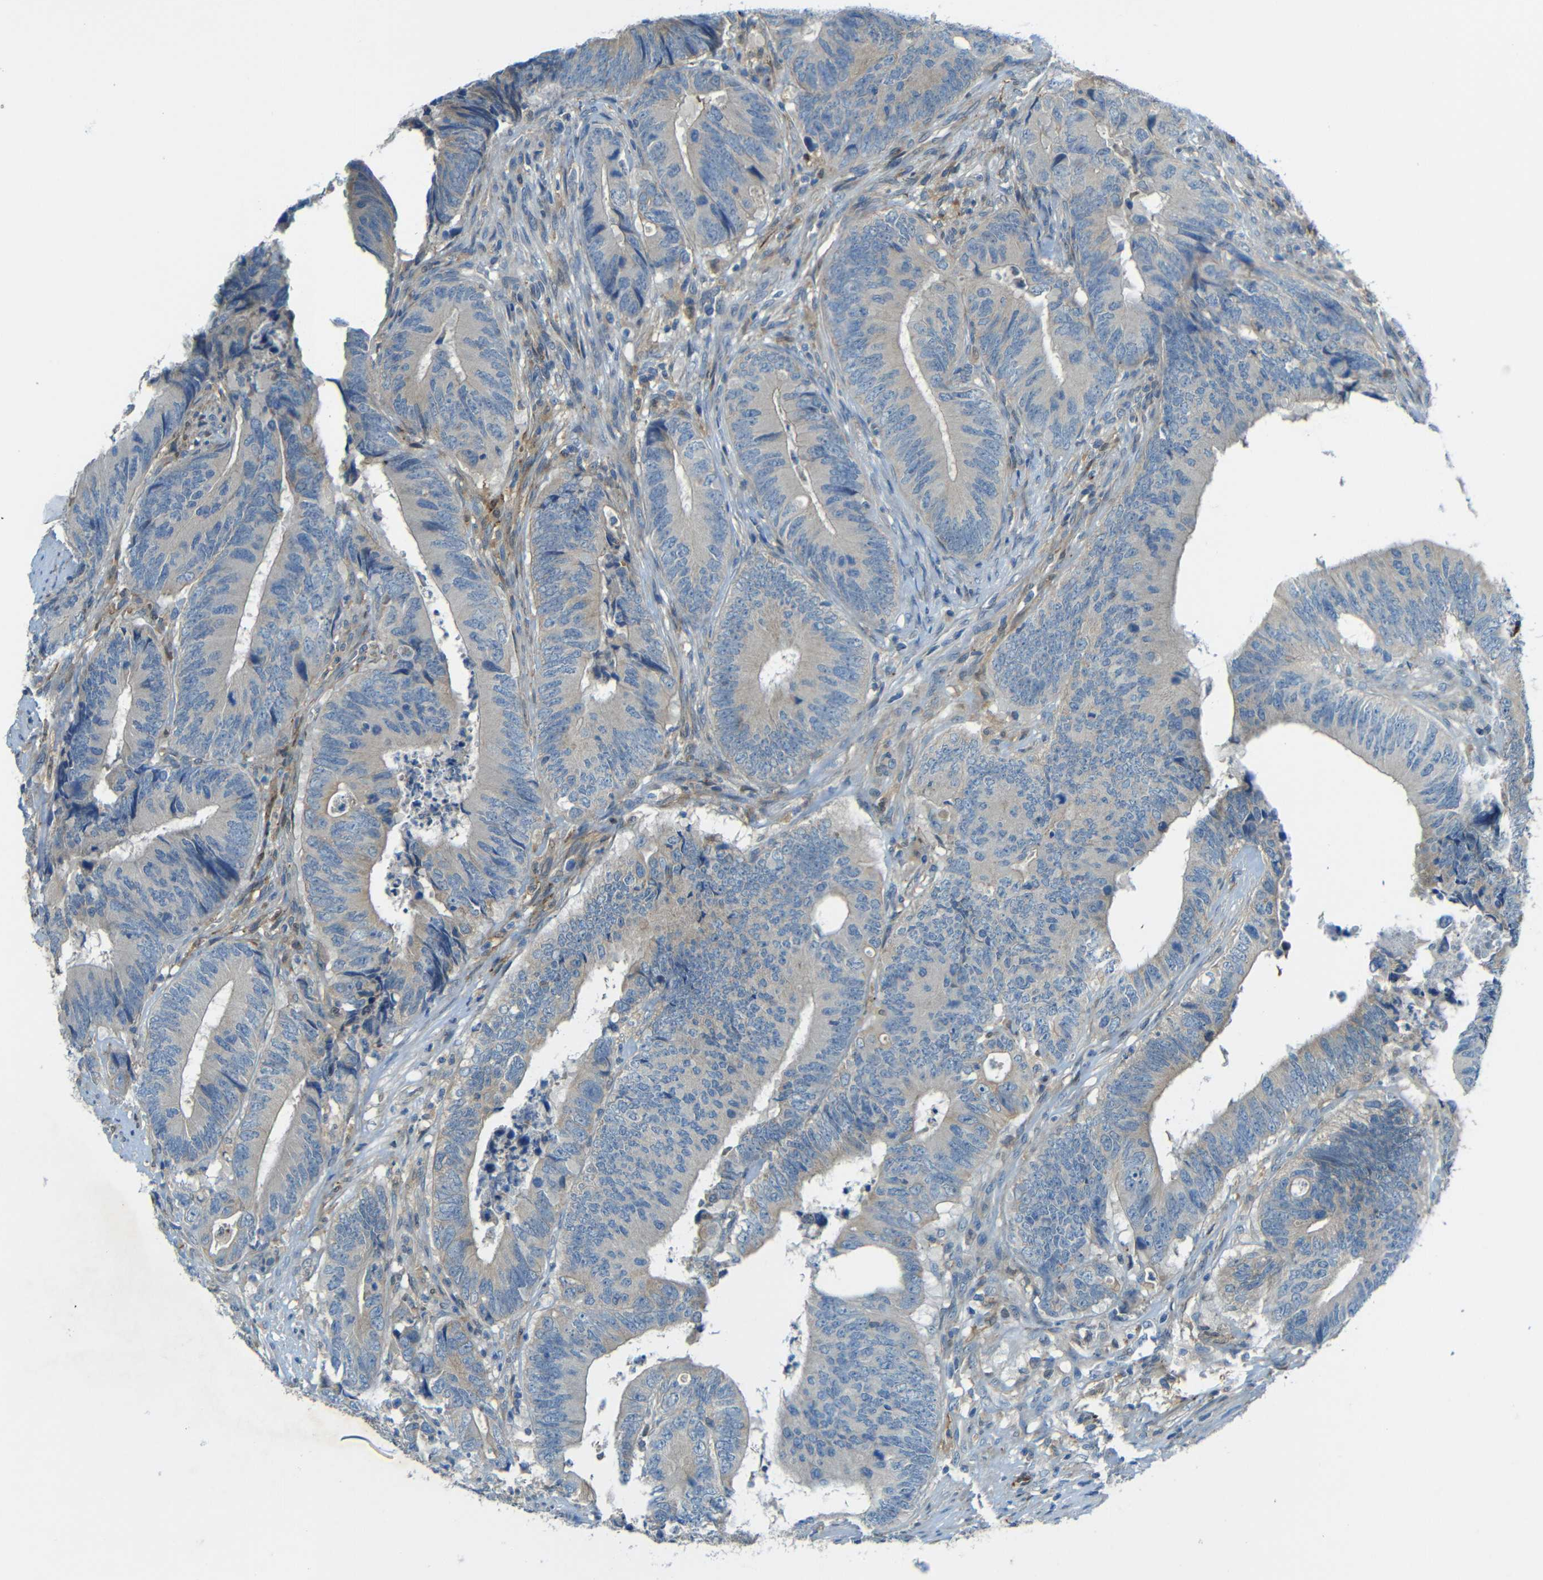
{"staining": {"intensity": "weak", "quantity": "<25%", "location": "cytoplasmic/membranous"}, "tissue": "colorectal cancer", "cell_type": "Tumor cells", "image_type": "cancer", "snomed": [{"axis": "morphology", "description": "Normal tissue, NOS"}, {"axis": "morphology", "description": "Adenocarcinoma, NOS"}, {"axis": "topography", "description": "Colon"}], "caption": "Tumor cells are negative for brown protein staining in colorectal adenocarcinoma.", "gene": "CYP26B1", "patient": {"sex": "male", "age": 56}}